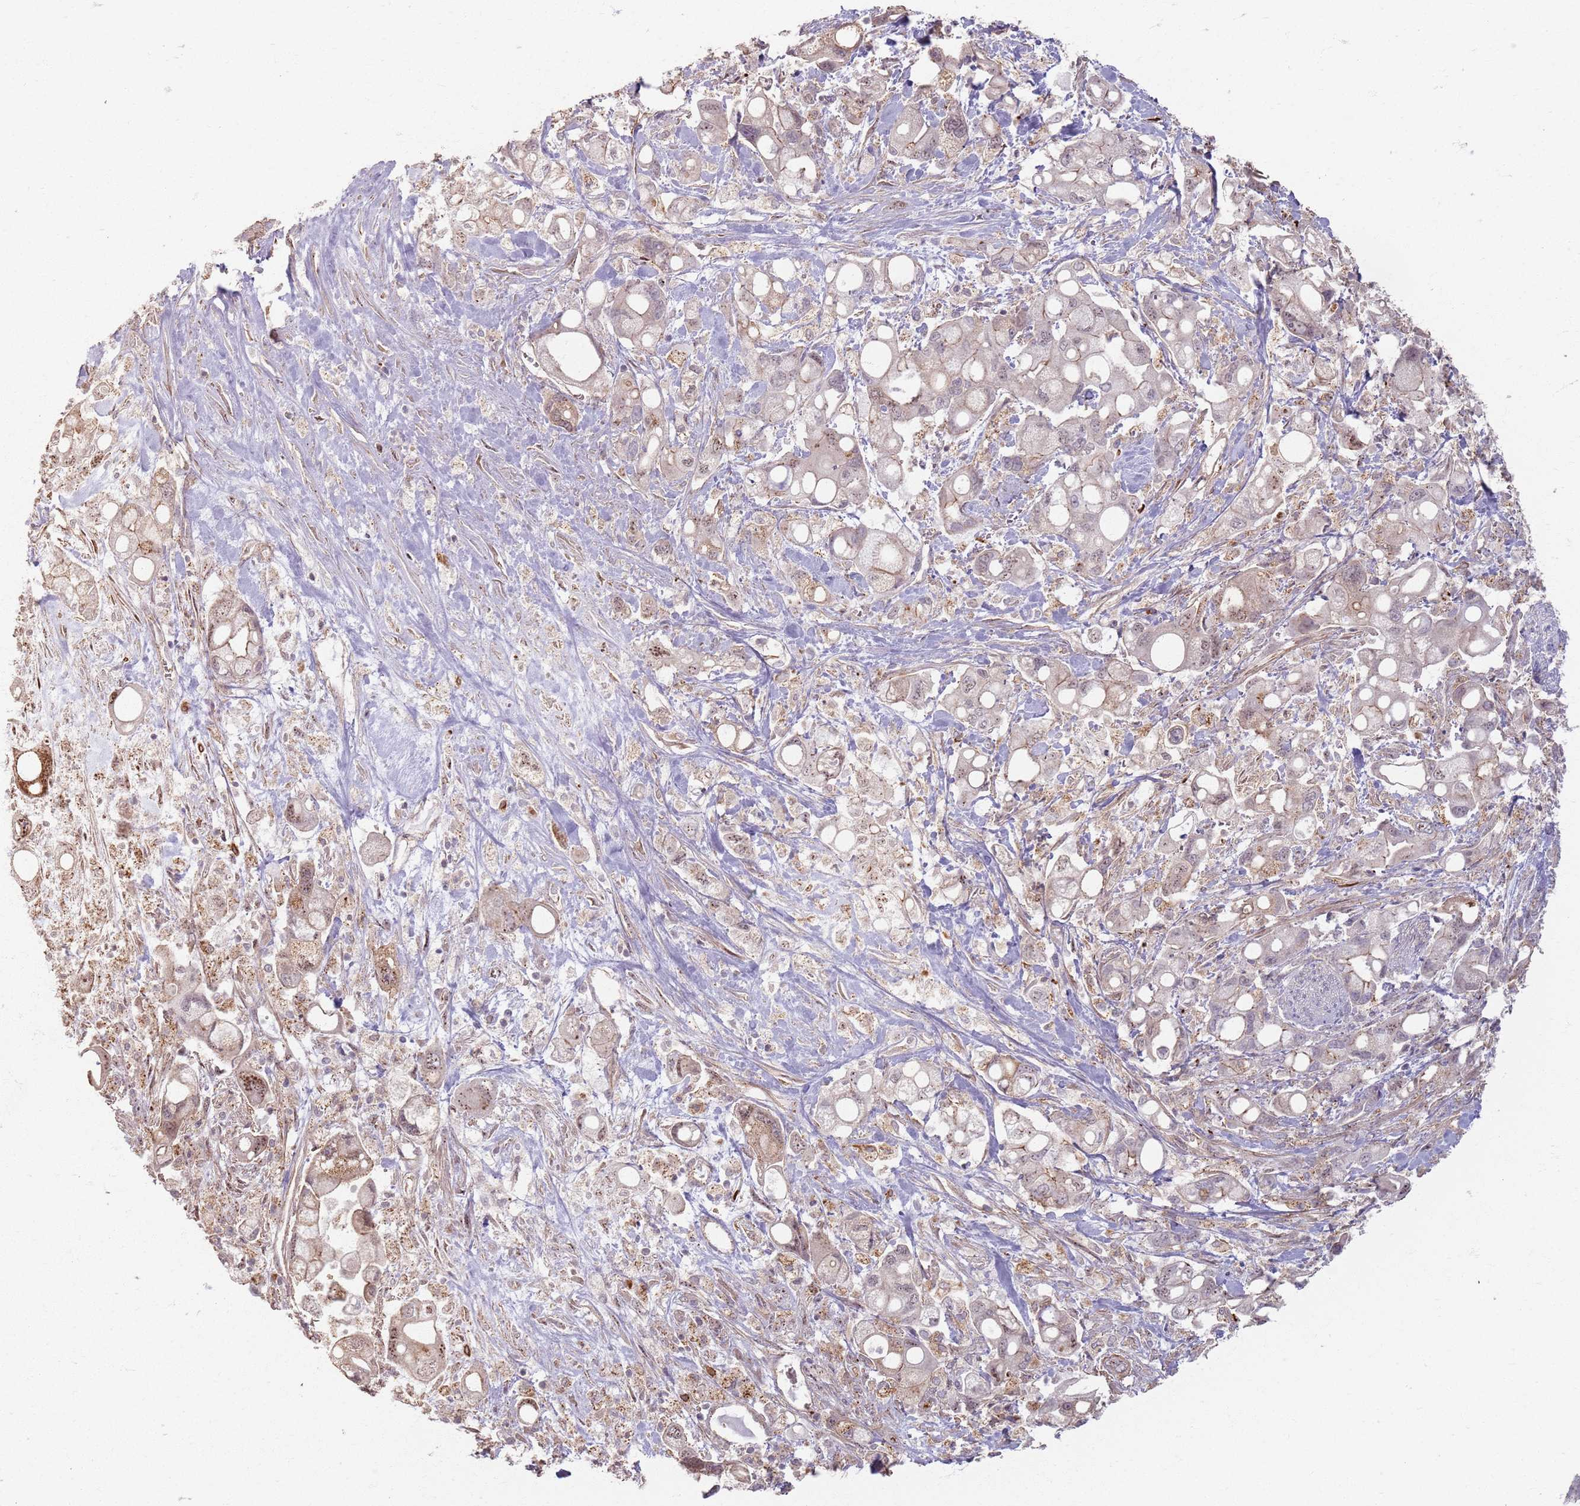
{"staining": {"intensity": "weak", "quantity": ">75%", "location": "cytoplasmic/membranous"}, "tissue": "pancreatic cancer", "cell_type": "Tumor cells", "image_type": "cancer", "snomed": [{"axis": "morphology", "description": "Adenocarcinoma, NOS"}, {"axis": "topography", "description": "Pancreas"}], "caption": "Tumor cells exhibit low levels of weak cytoplasmic/membranous staining in approximately >75% of cells in human pancreatic cancer (adenocarcinoma).", "gene": "KCNA5", "patient": {"sex": "male", "age": 68}}